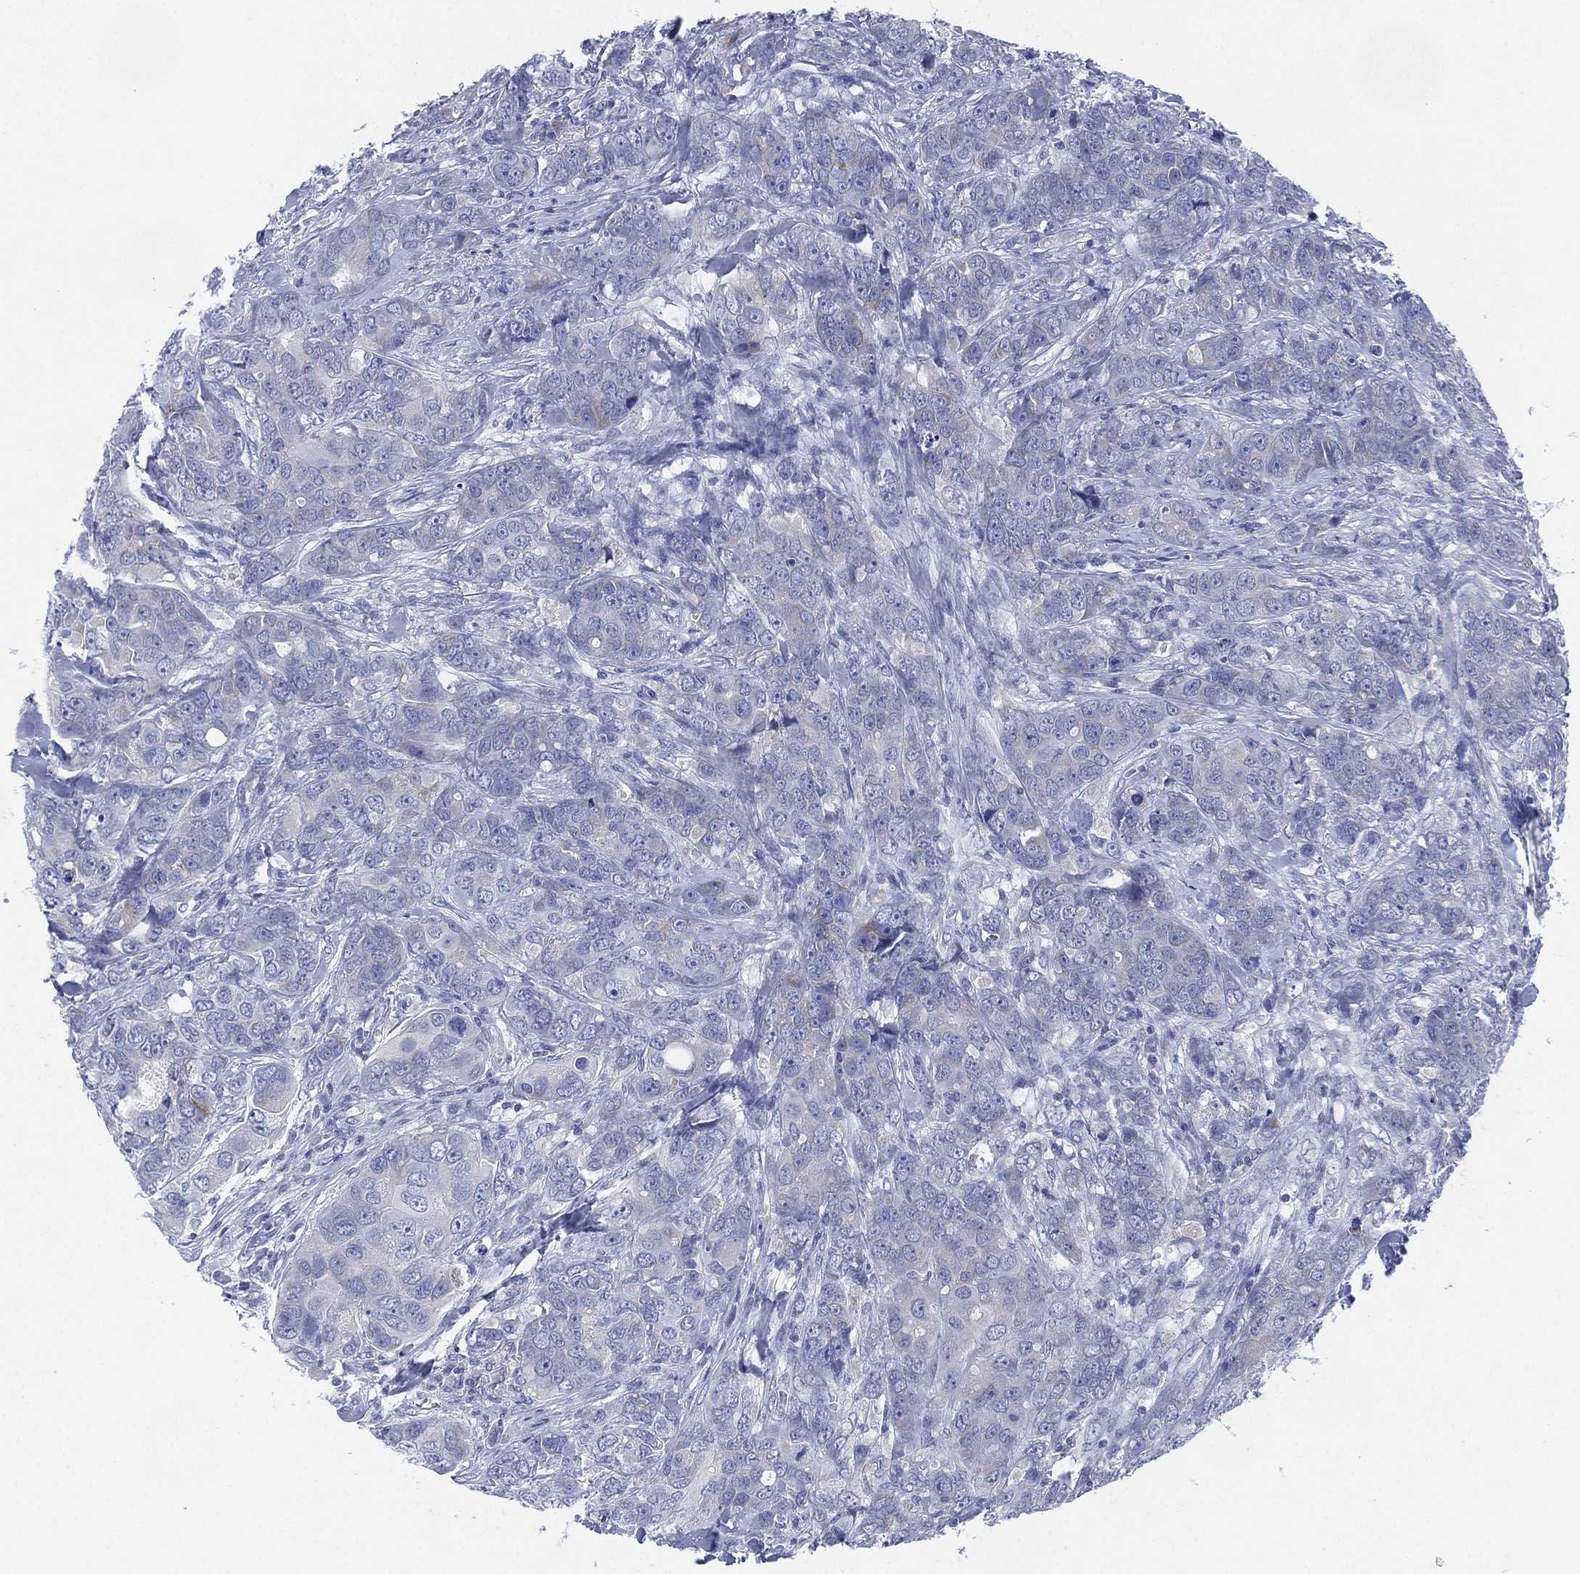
{"staining": {"intensity": "negative", "quantity": "none", "location": "none"}, "tissue": "breast cancer", "cell_type": "Tumor cells", "image_type": "cancer", "snomed": [{"axis": "morphology", "description": "Duct carcinoma"}, {"axis": "topography", "description": "Breast"}], "caption": "Photomicrograph shows no protein staining in tumor cells of invasive ductal carcinoma (breast) tissue. (Brightfield microscopy of DAB (3,3'-diaminobenzidine) immunohistochemistry at high magnification).", "gene": "ADAD2", "patient": {"sex": "female", "age": 43}}